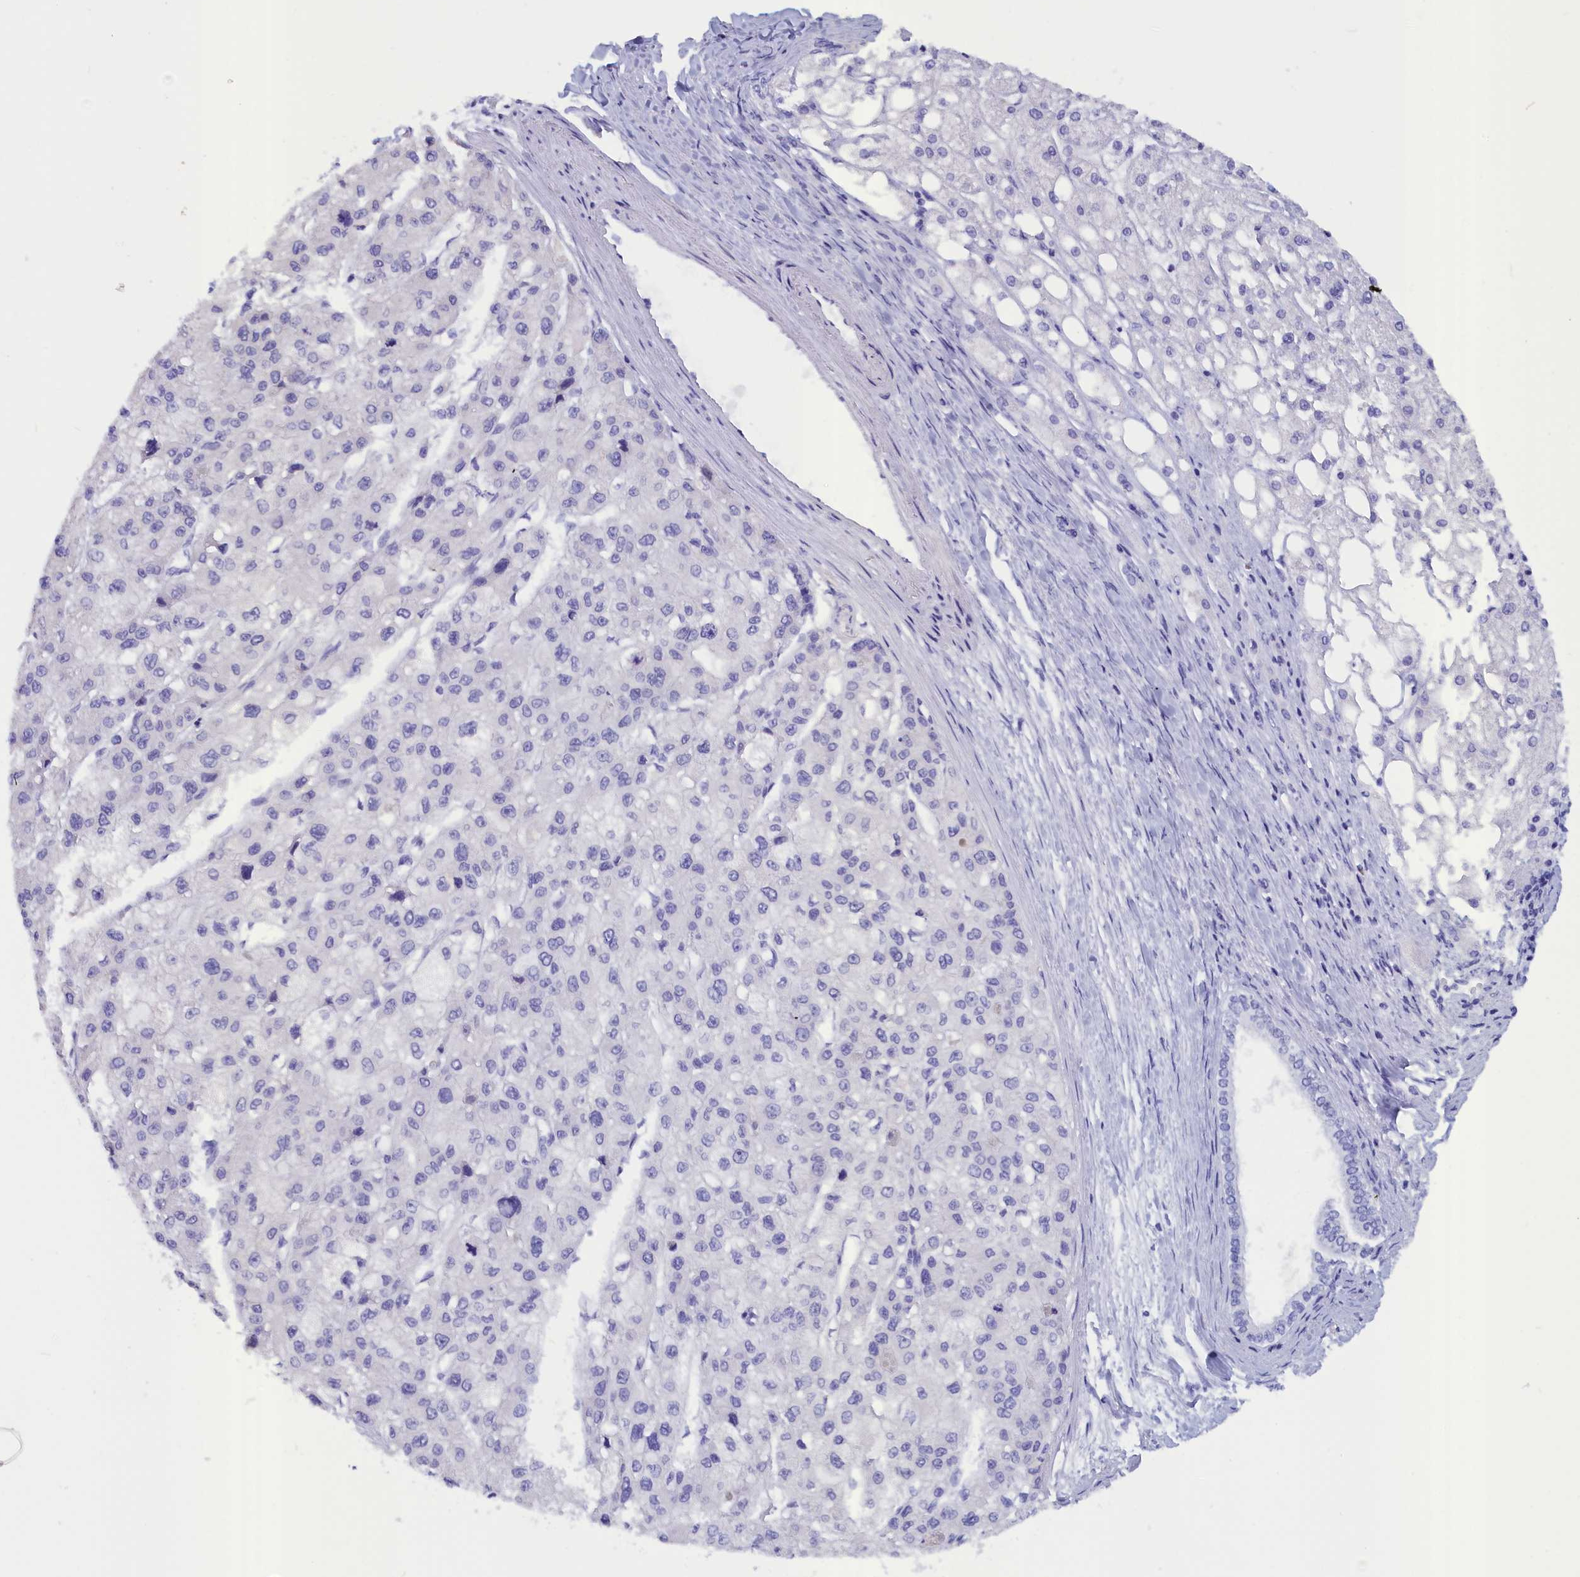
{"staining": {"intensity": "negative", "quantity": "none", "location": "none"}, "tissue": "liver cancer", "cell_type": "Tumor cells", "image_type": "cancer", "snomed": [{"axis": "morphology", "description": "Carcinoma, Hepatocellular, NOS"}, {"axis": "topography", "description": "Liver"}], "caption": "An IHC histopathology image of liver cancer is shown. There is no staining in tumor cells of liver cancer.", "gene": "ANKRD2", "patient": {"sex": "male", "age": 80}}